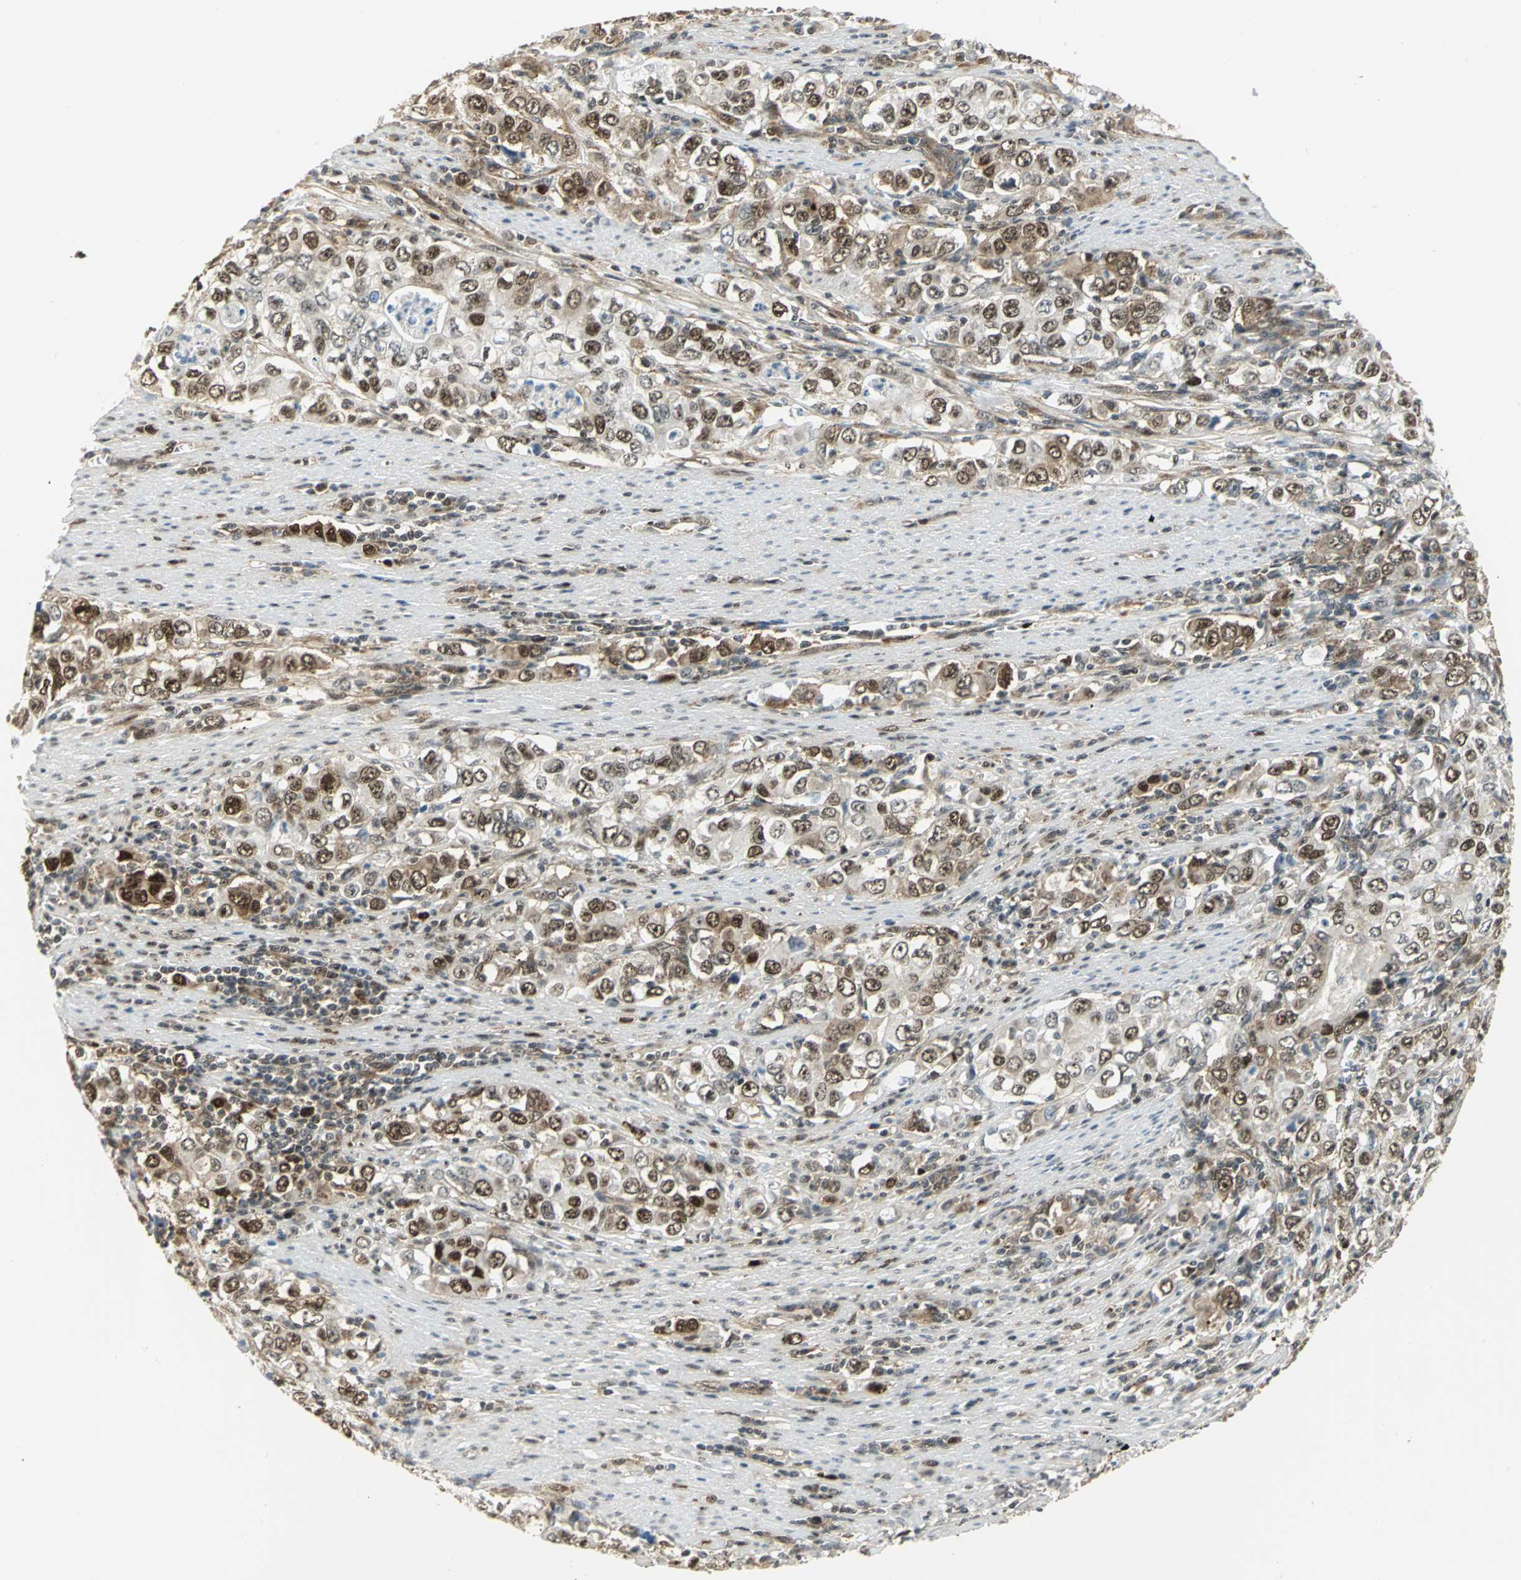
{"staining": {"intensity": "moderate", "quantity": "25%-75%", "location": "cytoplasmic/membranous,nuclear"}, "tissue": "stomach cancer", "cell_type": "Tumor cells", "image_type": "cancer", "snomed": [{"axis": "morphology", "description": "Adenocarcinoma, NOS"}, {"axis": "topography", "description": "Stomach, lower"}], "caption": "A histopathology image of stomach adenocarcinoma stained for a protein demonstrates moderate cytoplasmic/membranous and nuclear brown staining in tumor cells. Using DAB (brown) and hematoxylin (blue) stains, captured at high magnification using brightfield microscopy.", "gene": "DDX5", "patient": {"sex": "female", "age": 72}}